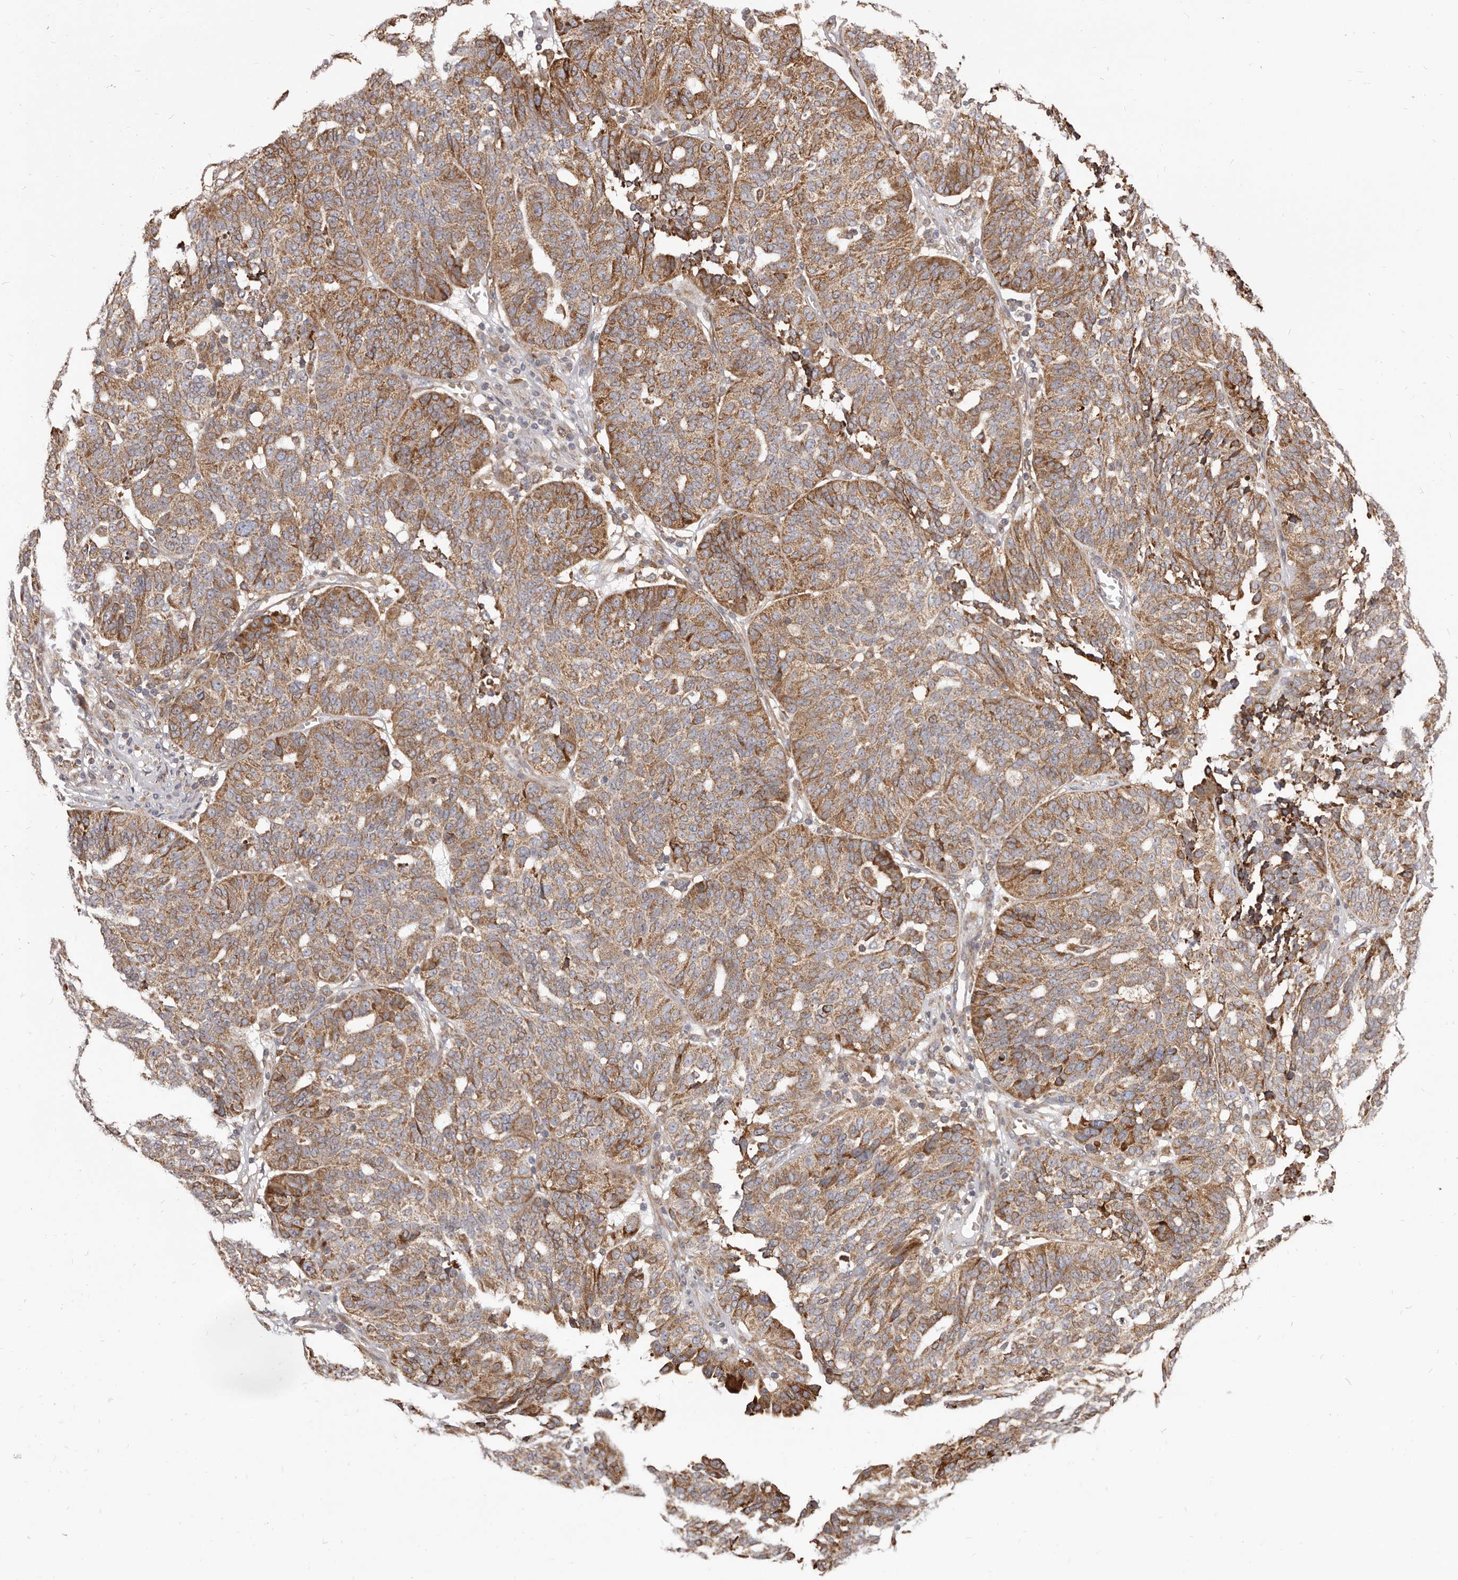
{"staining": {"intensity": "moderate", "quantity": ">75%", "location": "cytoplasmic/membranous"}, "tissue": "ovarian cancer", "cell_type": "Tumor cells", "image_type": "cancer", "snomed": [{"axis": "morphology", "description": "Cystadenocarcinoma, serous, NOS"}, {"axis": "topography", "description": "Ovary"}], "caption": "Protein expression analysis of human ovarian cancer reveals moderate cytoplasmic/membranous positivity in about >75% of tumor cells.", "gene": "ALPK1", "patient": {"sex": "female", "age": 59}}